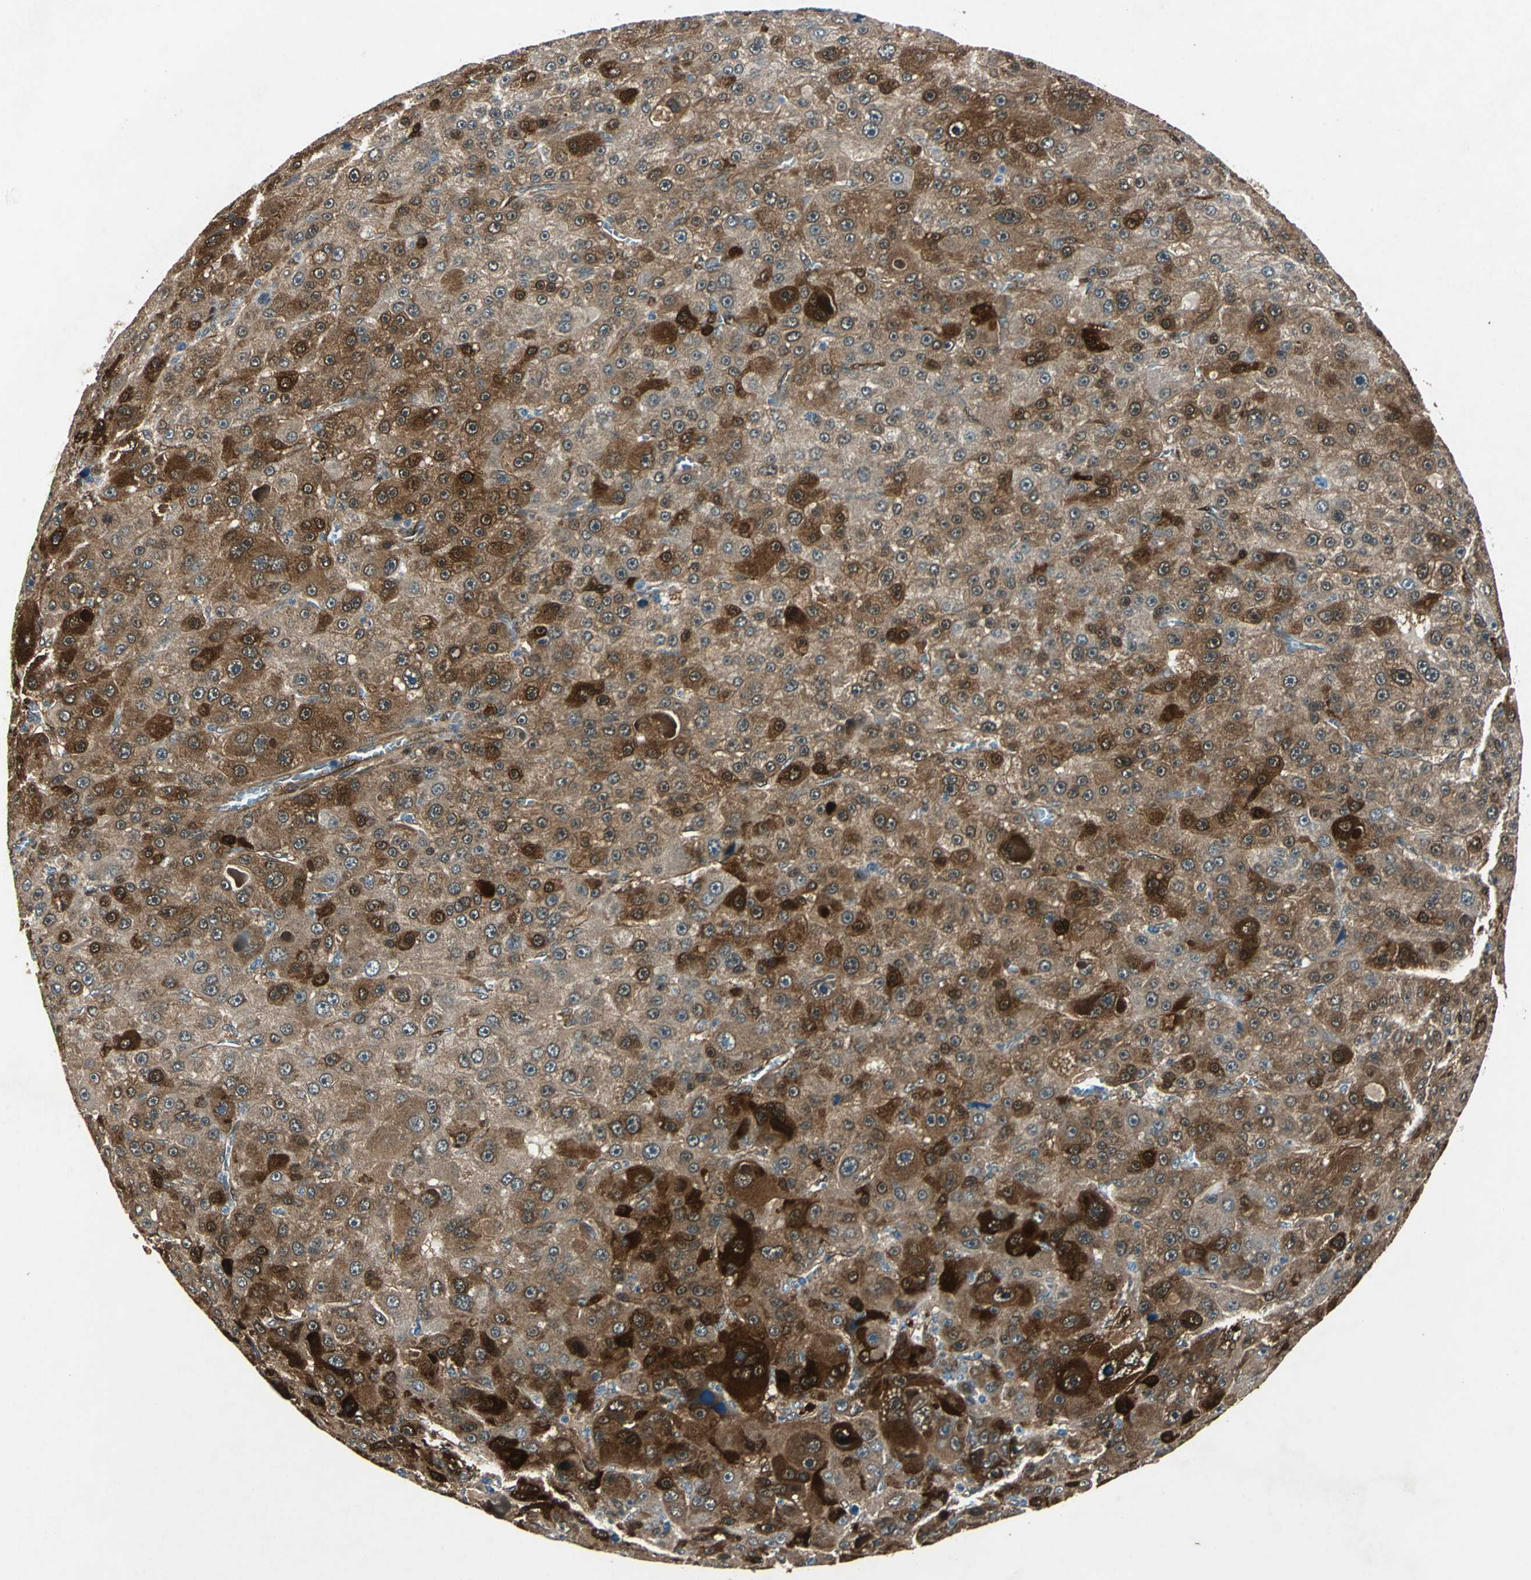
{"staining": {"intensity": "strong", "quantity": ">75%", "location": "cytoplasmic/membranous"}, "tissue": "liver cancer", "cell_type": "Tumor cells", "image_type": "cancer", "snomed": [{"axis": "morphology", "description": "Carcinoma, Hepatocellular, NOS"}, {"axis": "topography", "description": "Liver"}], "caption": "IHC of liver cancer (hepatocellular carcinoma) reveals high levels of strong cytoplasmic/membranous staining in approximately >75% of tumor cells.", "gene": "RRM2B", "patient": {"sex": "male", "age": 76}}